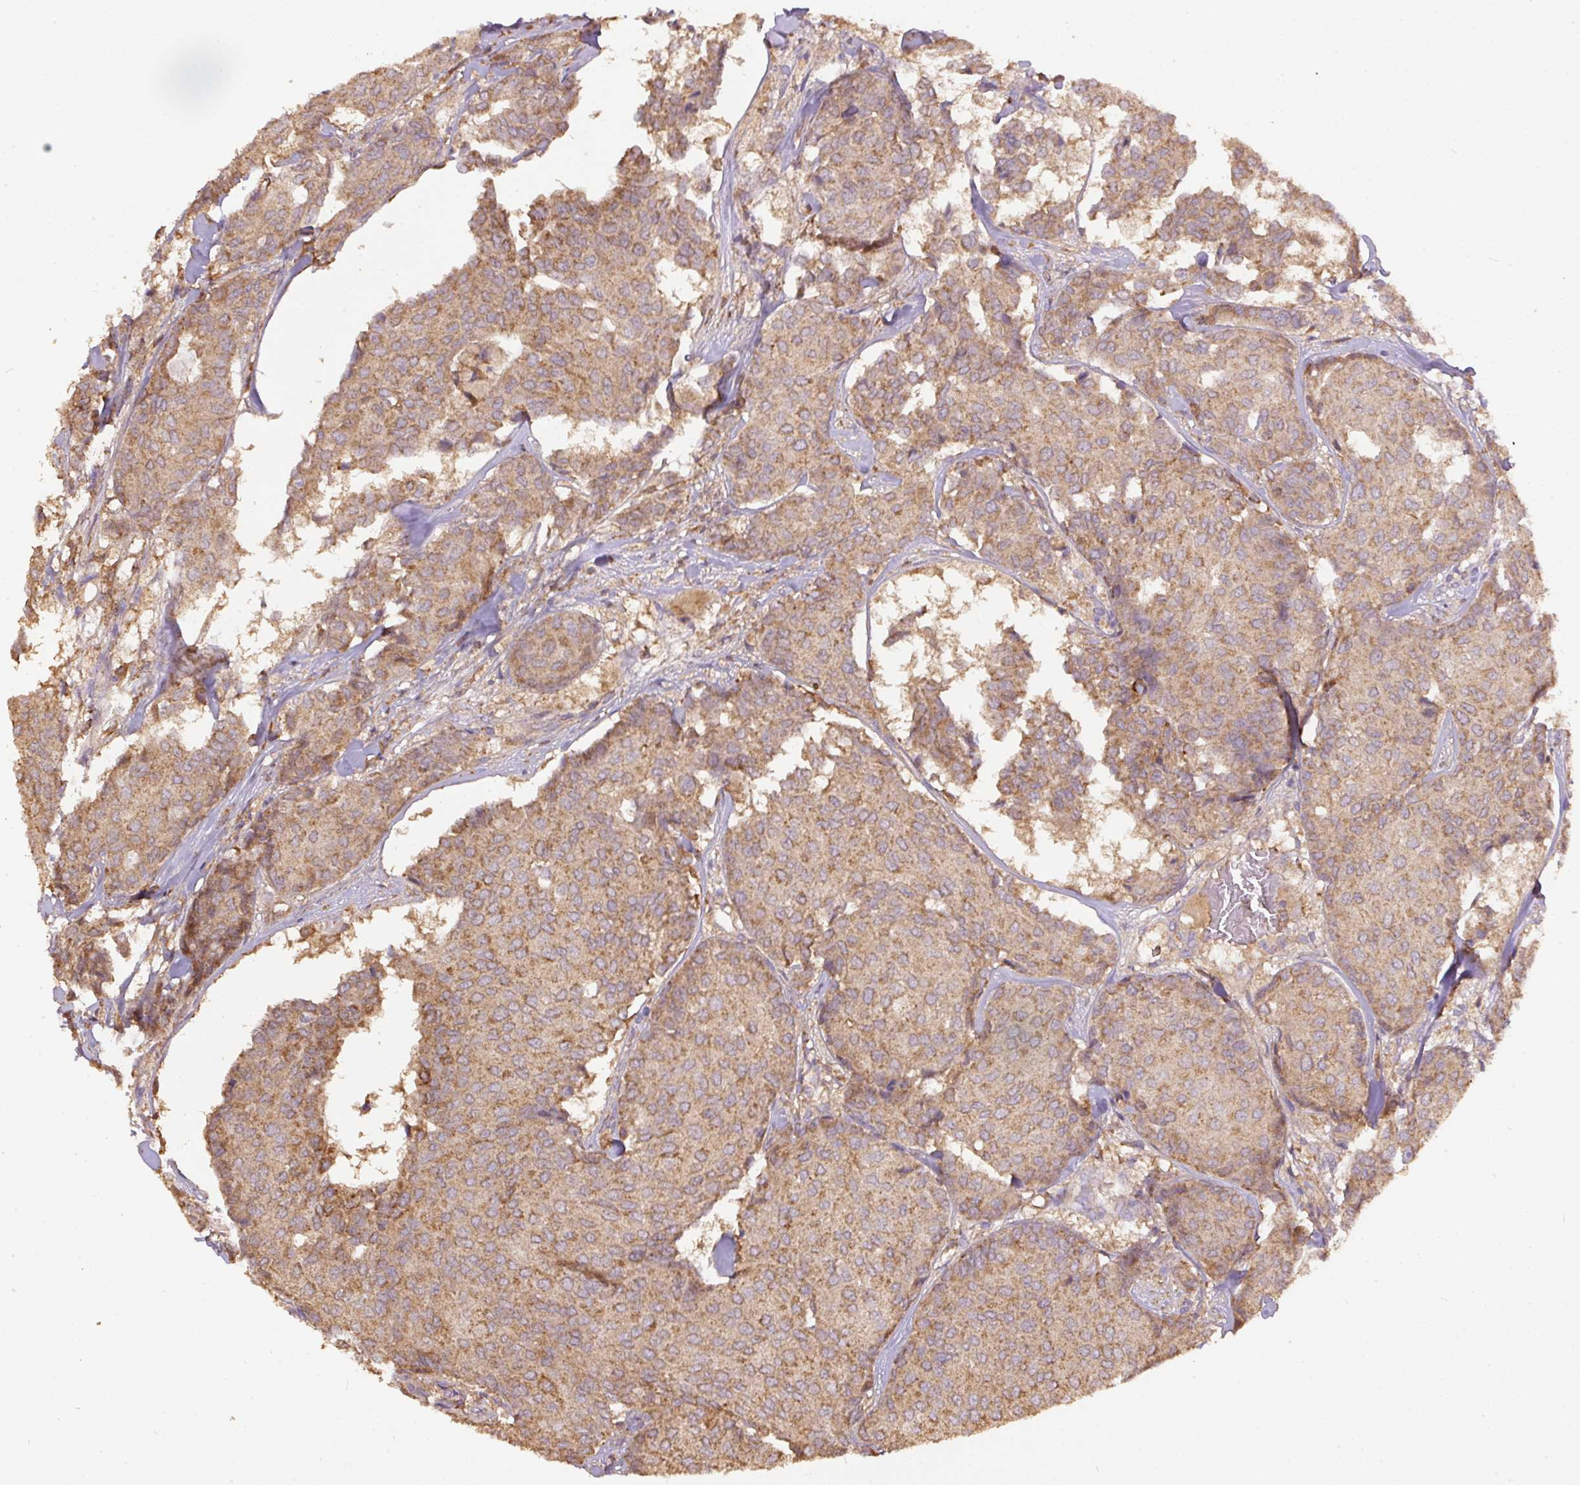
{"staining": {"intensity": "moderate", "quantity": ">75%", "location": "cytoplasmic/membranous"}, "tissue": "breast cancer", "cell_type": "Tumor cells", "image_type": "cancer", "snomed": [{"axis": "morphology", "description": "Duct carcinoma"}, {"axis": "topography", "description": "Breast"}], "caption": "Infiltrating ductal carcinoma (breast) was stained to show a protein in brown. There is medium levels of moderate cytoplasmic/membranous staining in approximately >75% of tumor cells.", "gene": "DAPK1", "patient": {"sex": "female", "age": 75}}